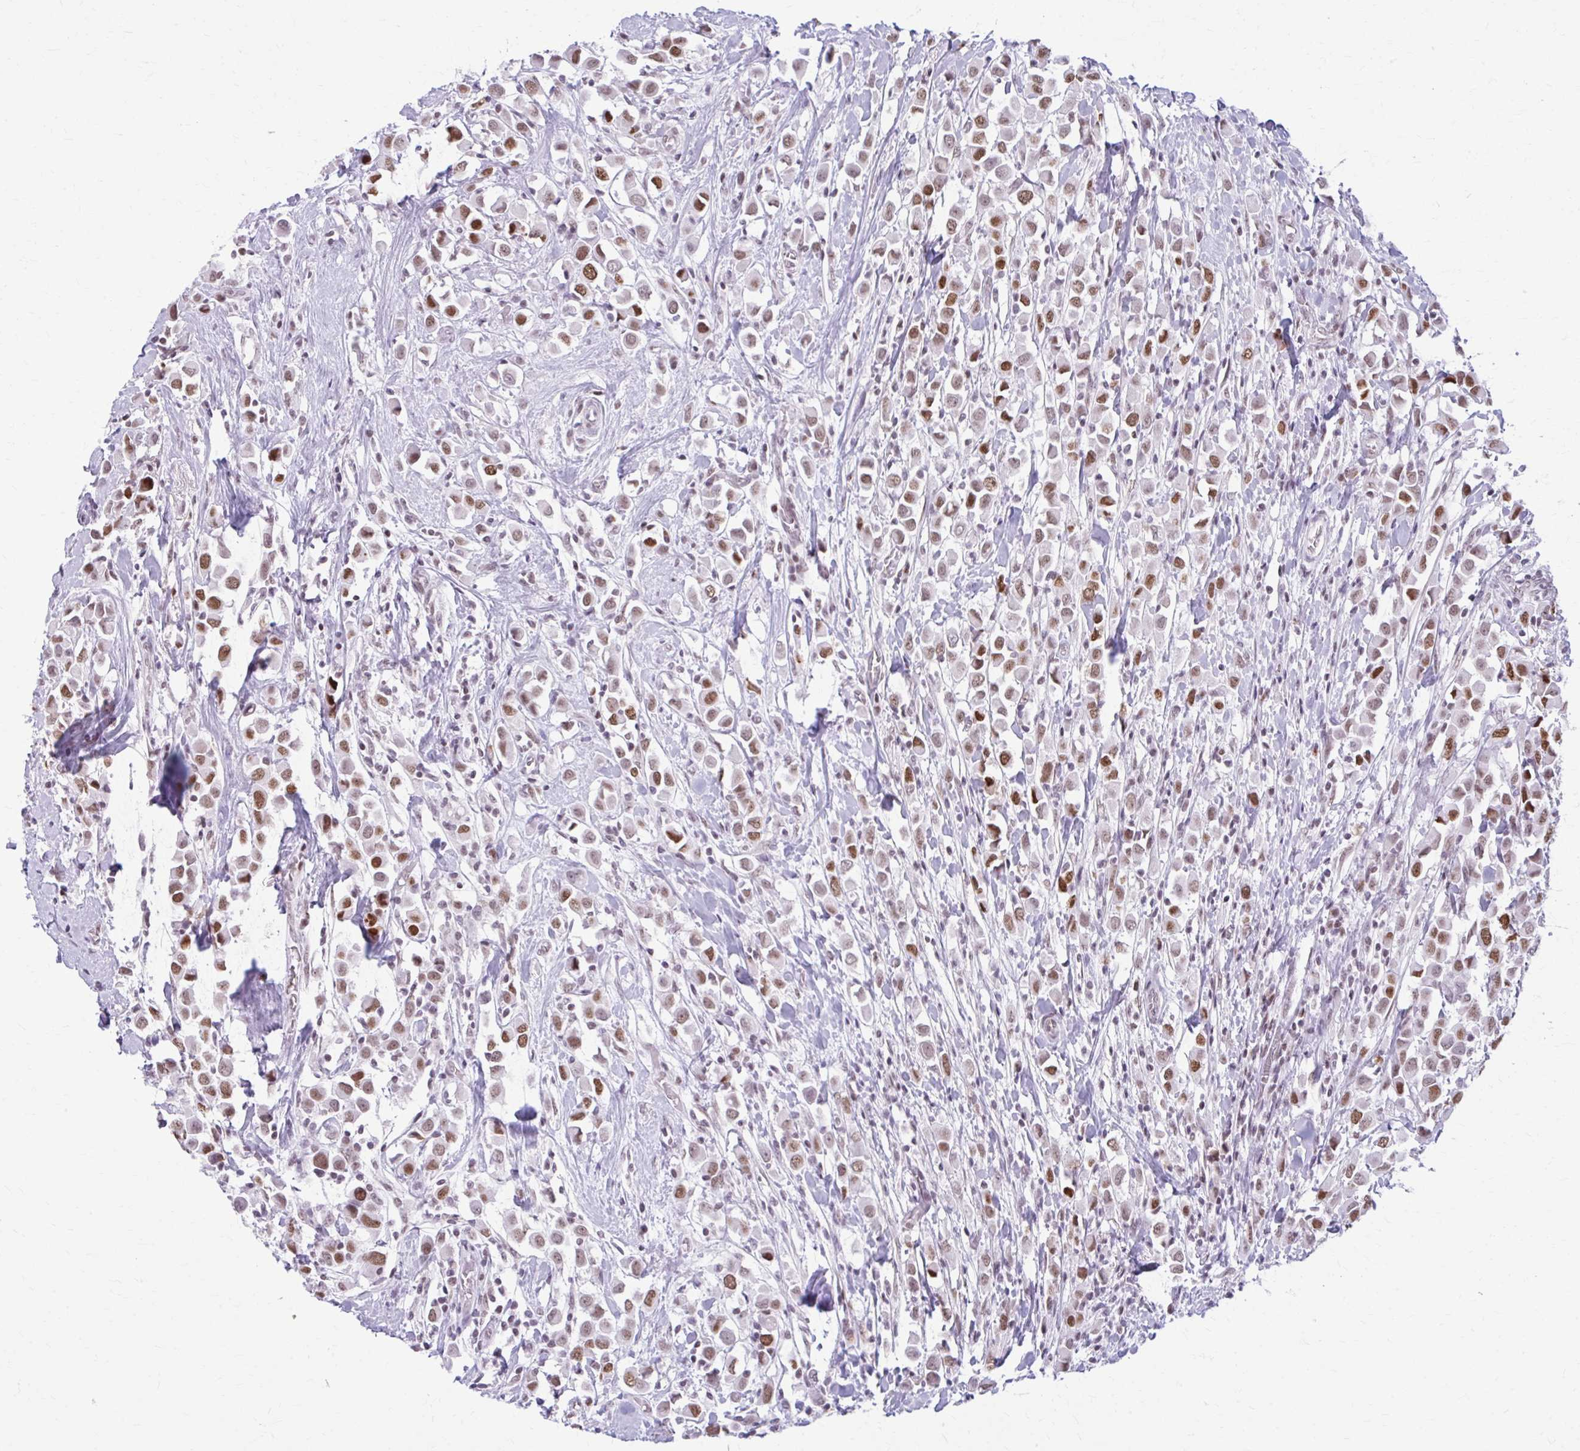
{"staining": {"intensity": "moderate", "quantity": ">75%", "location": "nuclear"}, "tissue": "breast cancer", "cell_type": "Tumor cells", "image_type": "cancer", "snomed": [{"axis": "morphology", "description": "Duct carcinoma"}, {"axis": "topography", "description": "Breast"}], "caption": "The photomicrograph demonstrates a brown stain indicating the presence of a protein in the nuclear of tumor cells in breast cancer (infiltrating ductal carcinoma). (DAB IHC, brown staining for protein, blue staining for nuclei).", "gene": "PABIR1", "patient": {"sex": "female", "age": 61}}